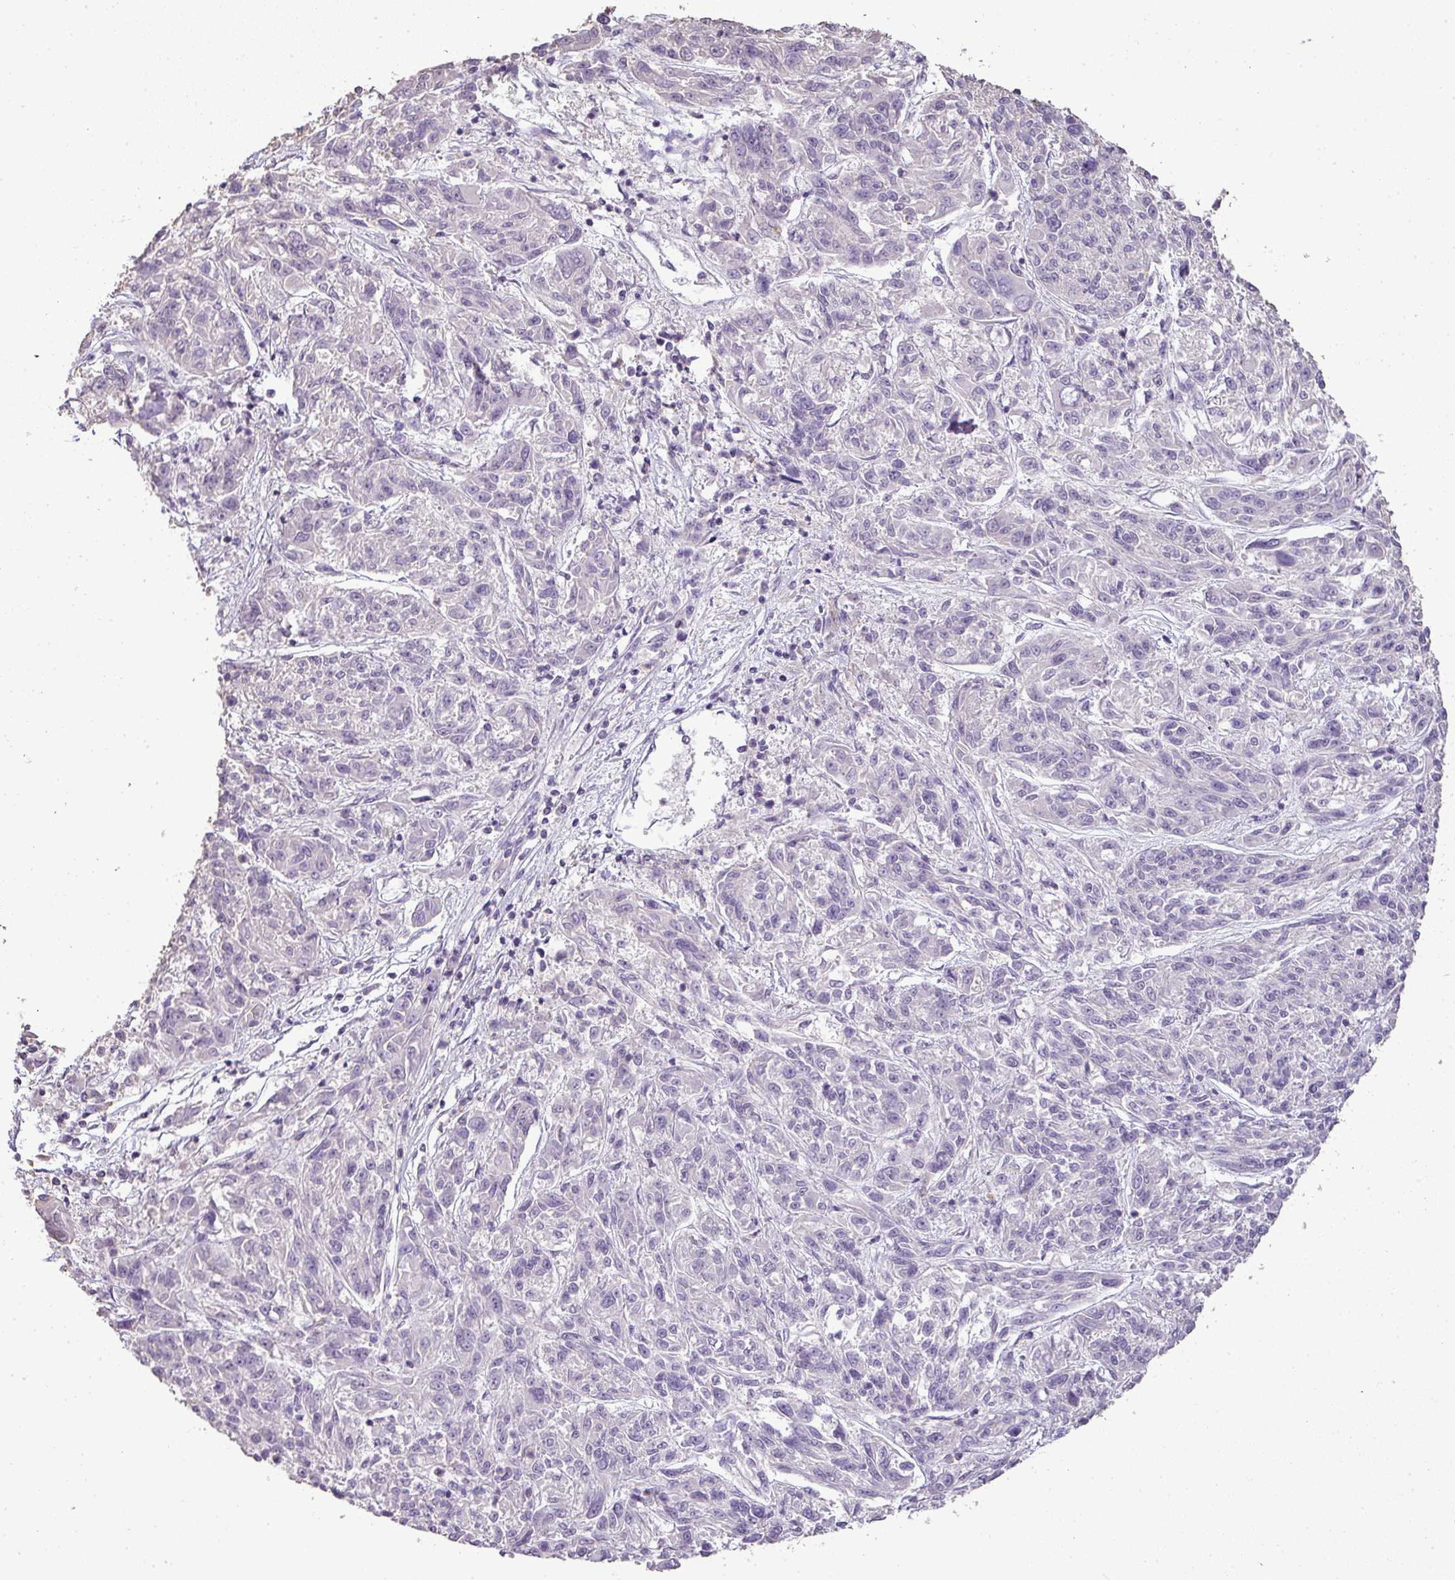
{"staining": {"intensity": "negative", "quantity": "none", "location": "none"}, "tissue": "melanoma", "cell_type": "Tumor cells", "image_type": "cancer", "snomed": [{"axis": "morphology", "description": "Malignant melanoma, NOS"}, {"axis": "topography", "description": "Skin"}], "caption": "Tumor cells are negative for protein expression in human melanoma.", "gene": "LY9", "patient": {"sex": "male", "age": 53}}